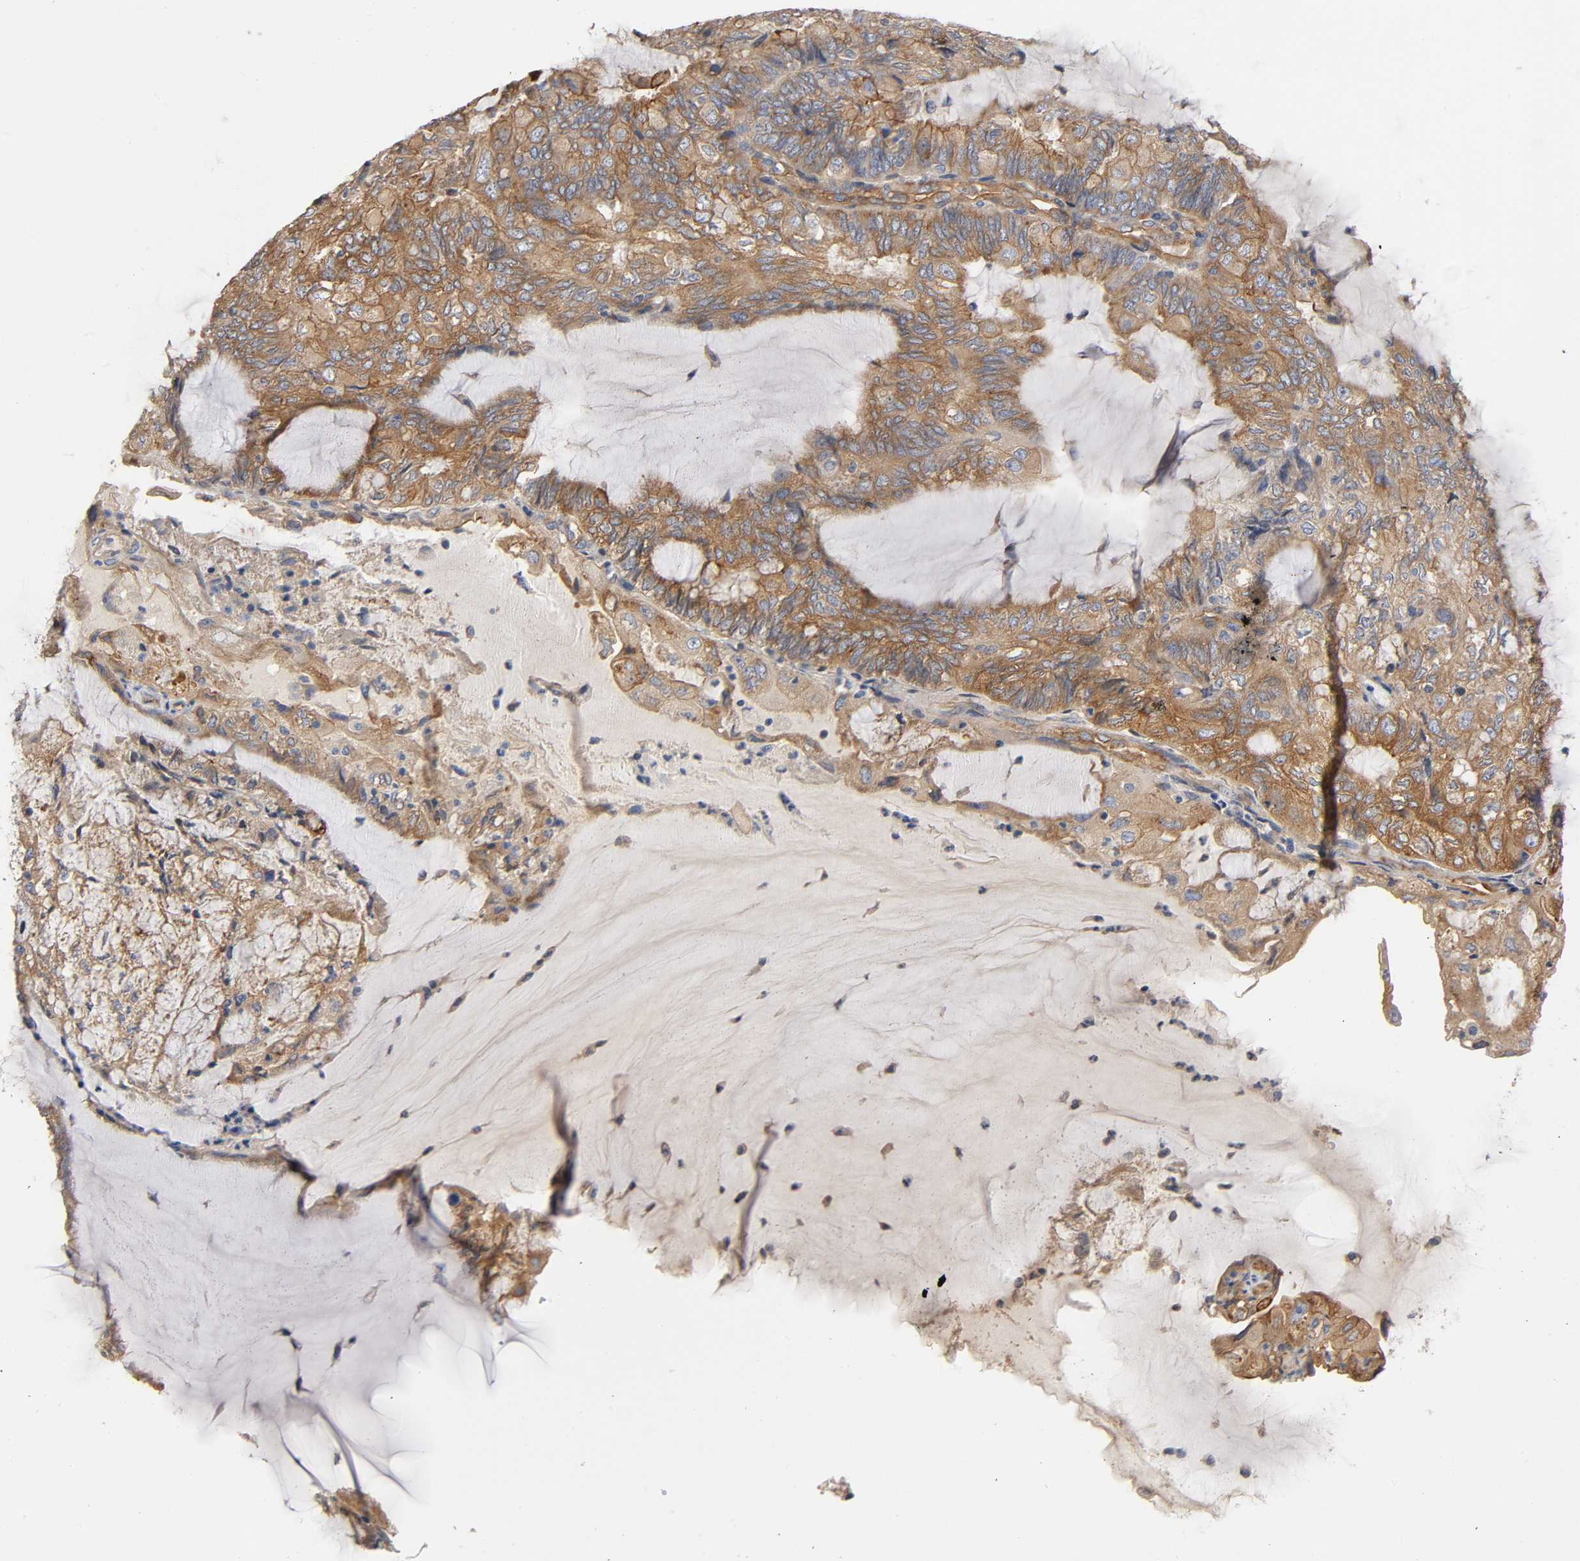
{"staining": {"intensity": "moderate", "quantity": ">75%", "location": "cytoplasmic/membranous"}, "tissue": "endometrial cancer", "cell_type": "Tumor cells", "image_type": "cancer", "snomed": [{"axis": "morphology", "description": "Adenocarcinoma, NOS"}, {"axis": "topography", "description": "Endometrium"}], "caption": "Endometrial adenocarcinoma was stained to show a protein in brown. There is medium levels of moderate cytoplasmic/membranous positivity in about >75% of tumor cells. (DAB IHC with brightfield microscopy, high magnification).", "gene": "MARS1", "patient": {"sex": "female", "age": 81}}